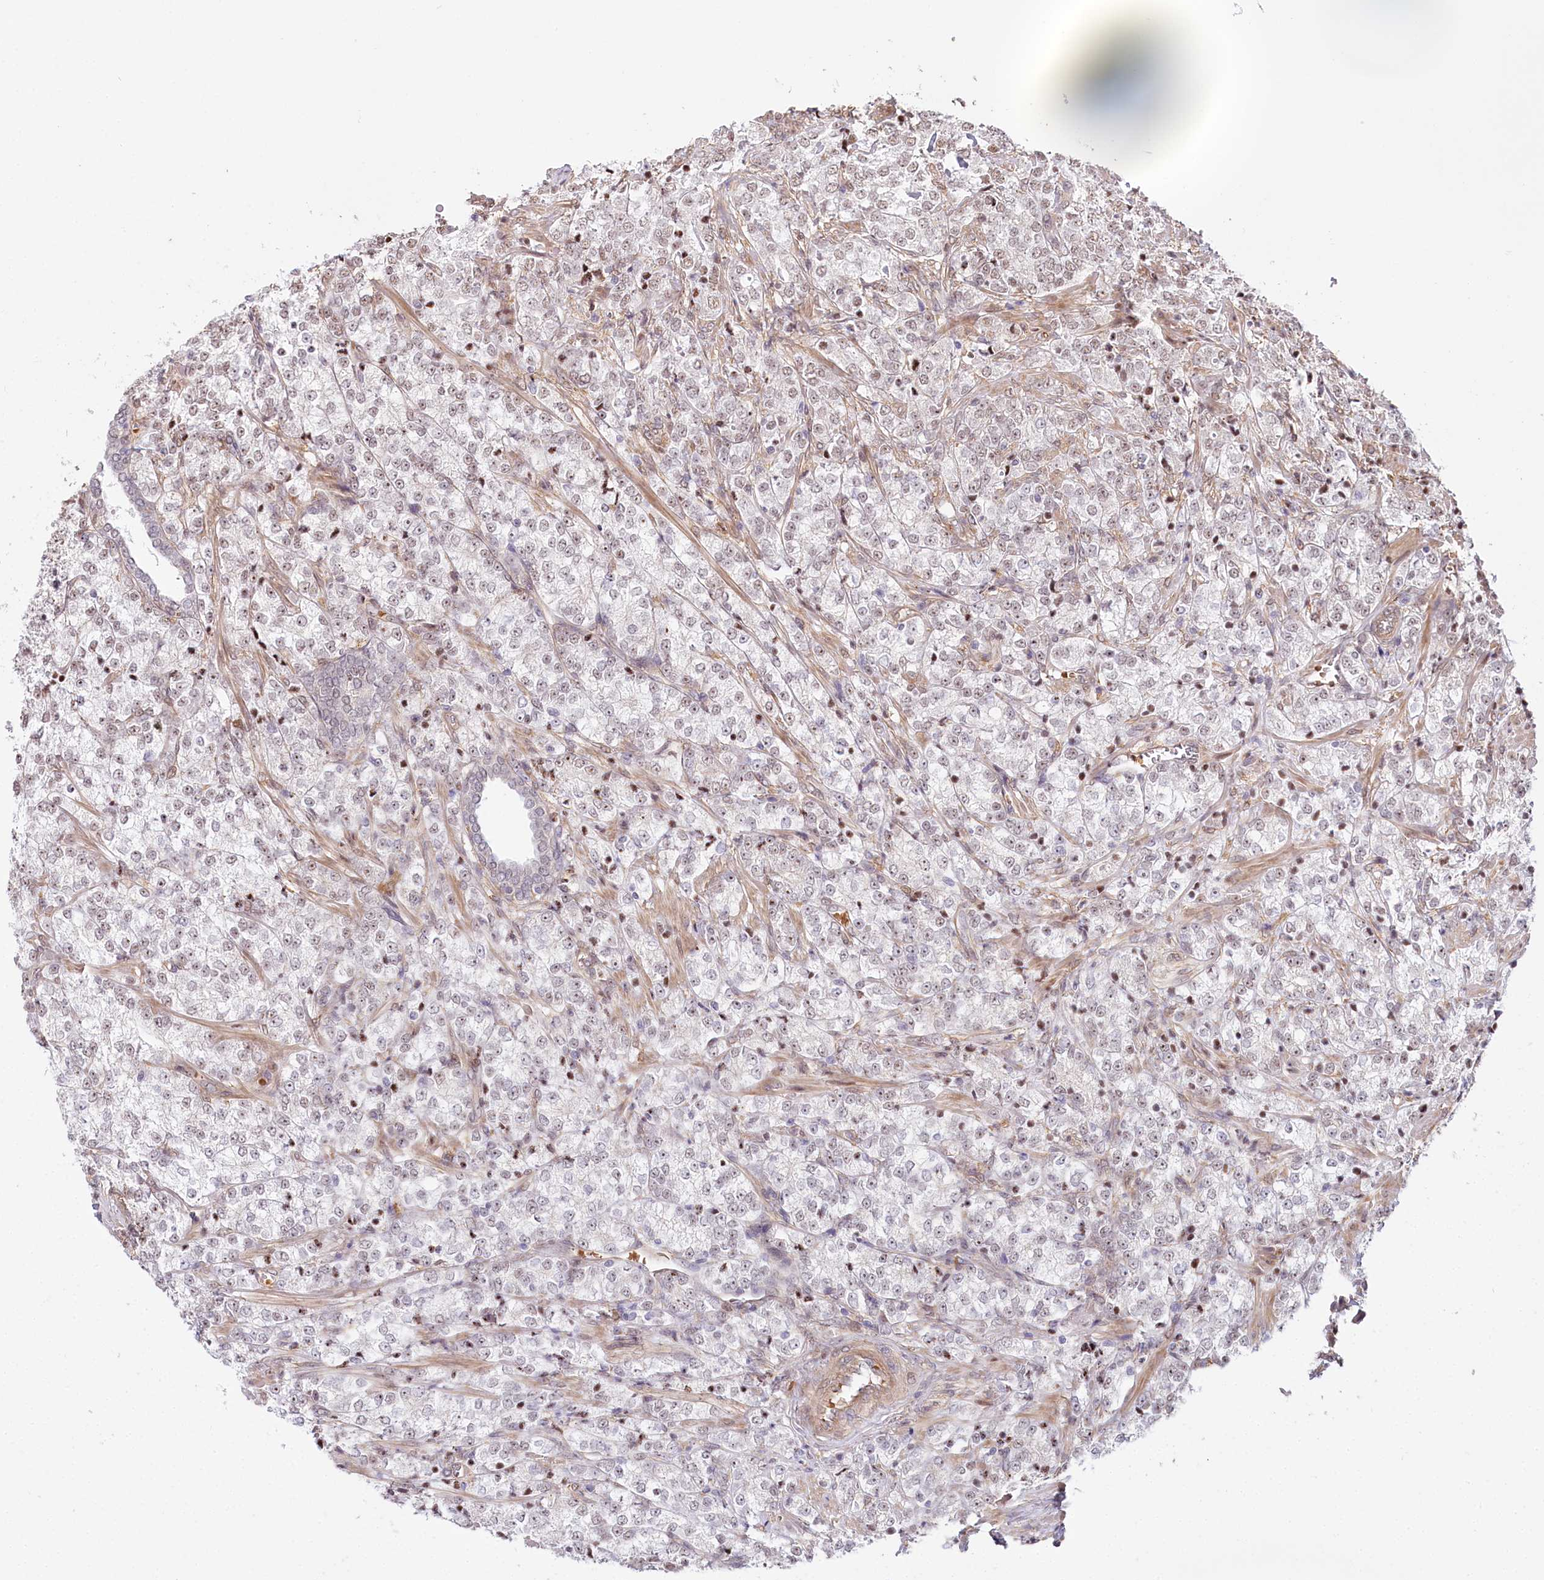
{"staining": {"intensity": "weak", "quantity": "25%-75%", "location": "nuclear"}, "tissue": "prostate cancer", "cell_type": "Tumor cells", "image_type": "cancer", "snomed": [{"axis": "morphology", "description": "Adenocarcinoma, High grade"}, {"axis": "topography", "description": "Prostate"}], "caption": "A photomicrograph of human prostate high-grade adenocarcinoma stained for a protein exhibits weak nuclear brown staining in tumor cells. Nuclei are stained in blue.", "gene": "TUBGCP2", "patient": {"sex": "male", "age": 69}}